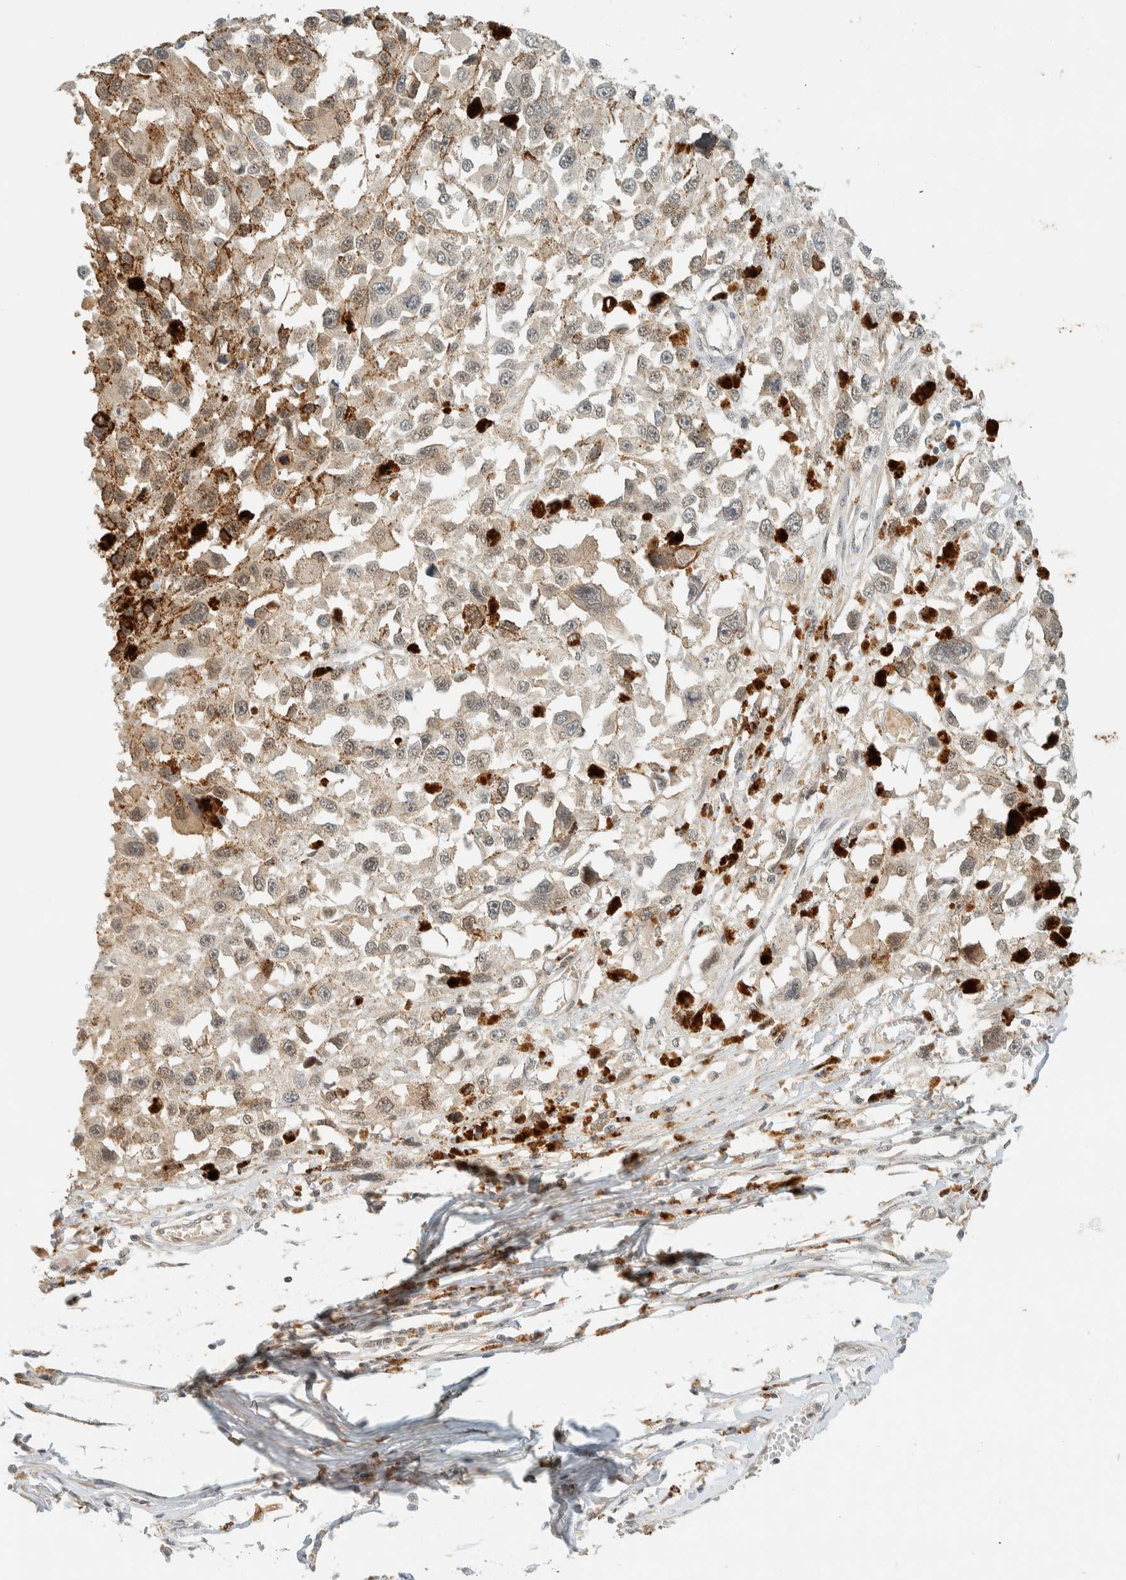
{"staining": {"intensity": "negative", "quantity": "none", "location": "none"}, "tissue": "melanoma", "cell_type": "Tumor cells", "image_type": "cancer", "snomed": [{"axis": "morphology", "description": "Malignant melanoma, Metastatic site"}, {"axis": "topography", "description": "Lymph node"}], "caption": "Immunohistochemistry (IHC) micrograph of neoplastic tissue: human melanoma stained with DAB exhibits no significant protein positivity in tumor cells.", "gene": "KIFAP3", "patient": {"sex": "male", "age": 59}}